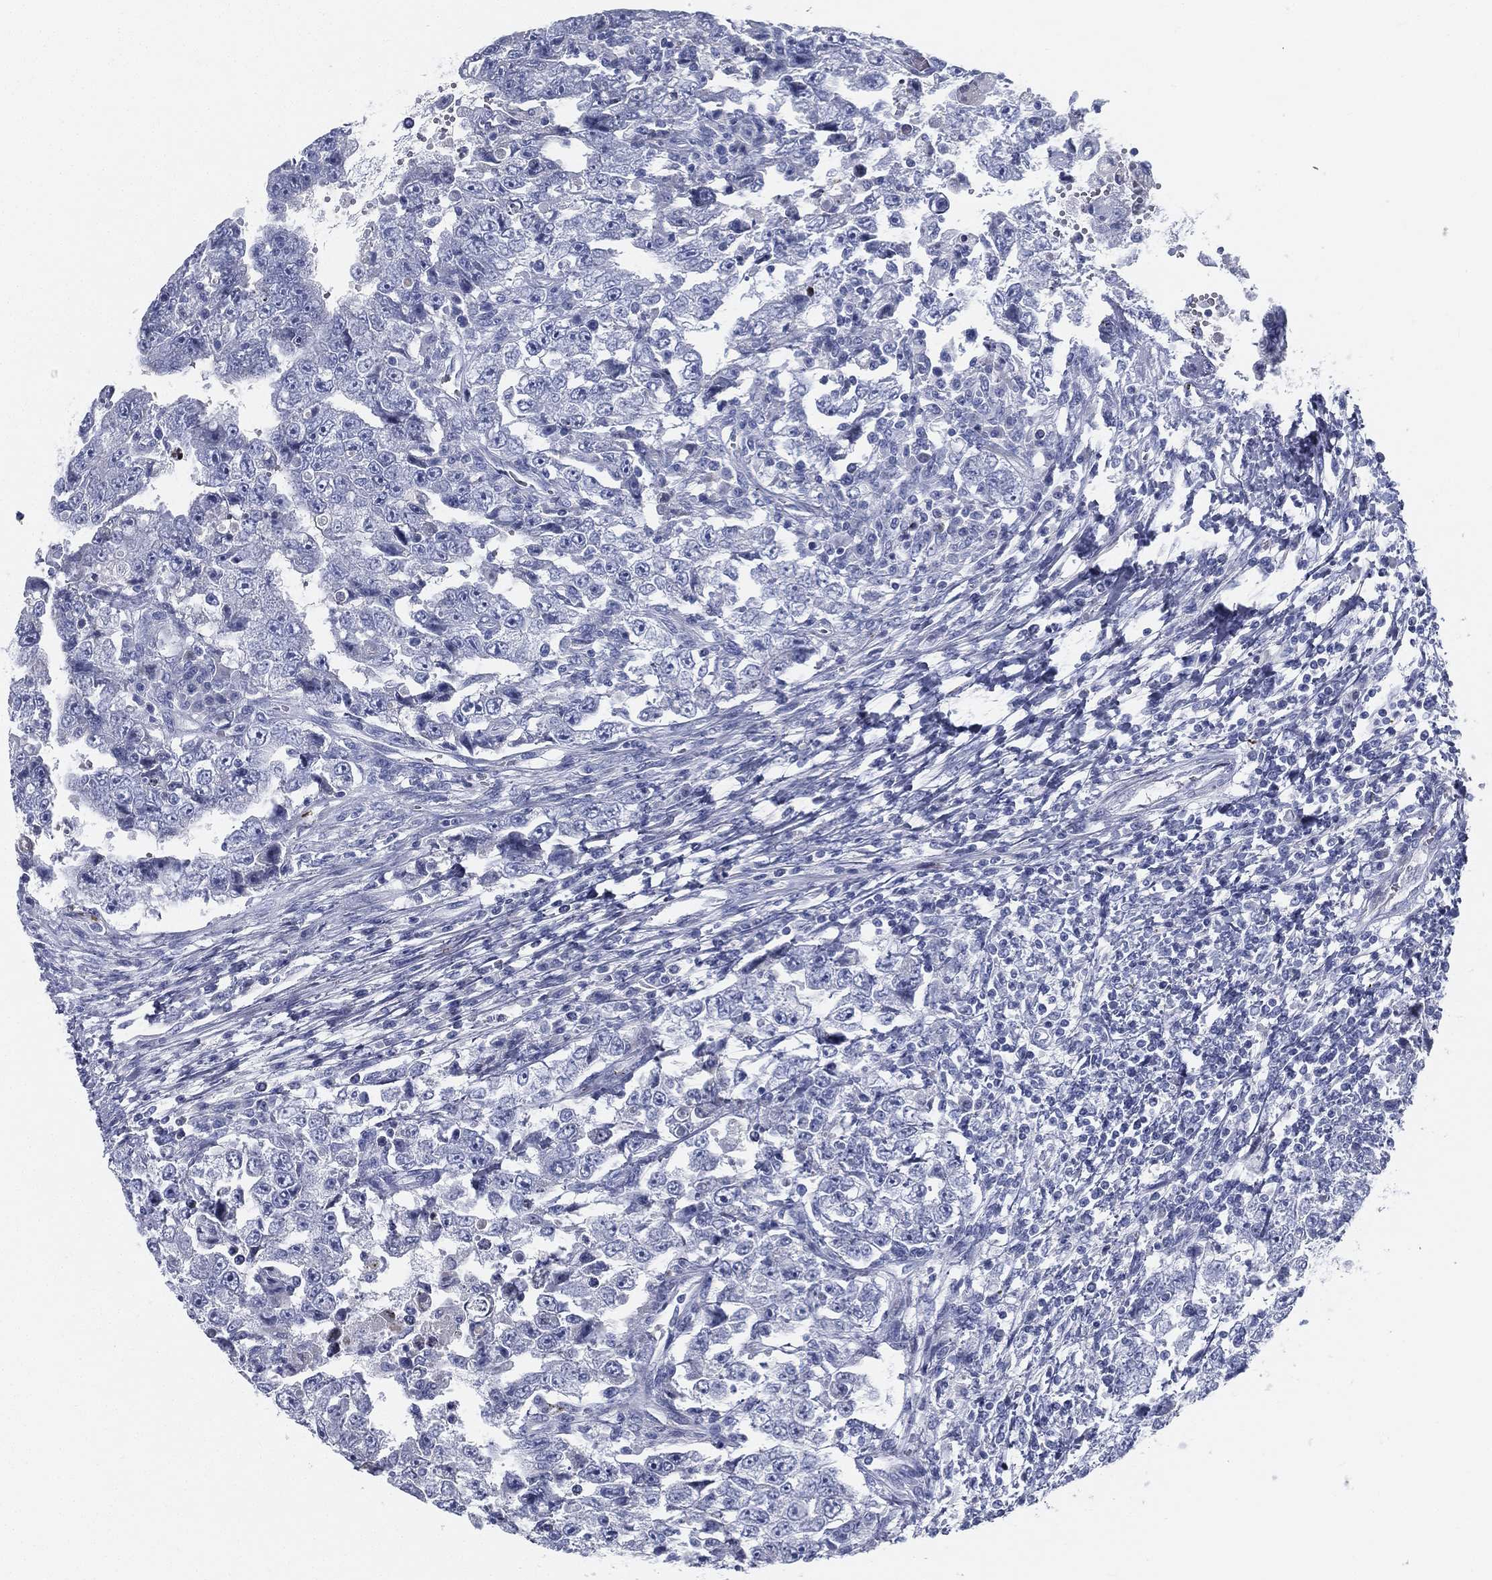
{"staining": {"intensity": "negative", "quantity": "none", "location": "none"}, "tissue": "testis cancer", "cell_type": "Tumor cells", "image_type": "cancer", "snomed": [{"axis": "morphology", "description": "Carcinoma, Embryonal, NOS"}, {"axis": "topography", "description": "Testis"}], "caption": "Human embryonal carcinoma (testis) stained for a protein using immunohistochemistry (IHC) demonstrates no staining in tumor cells.", "gene": "SPPL2C", "patient": {"sex": "male", "age": 26}}